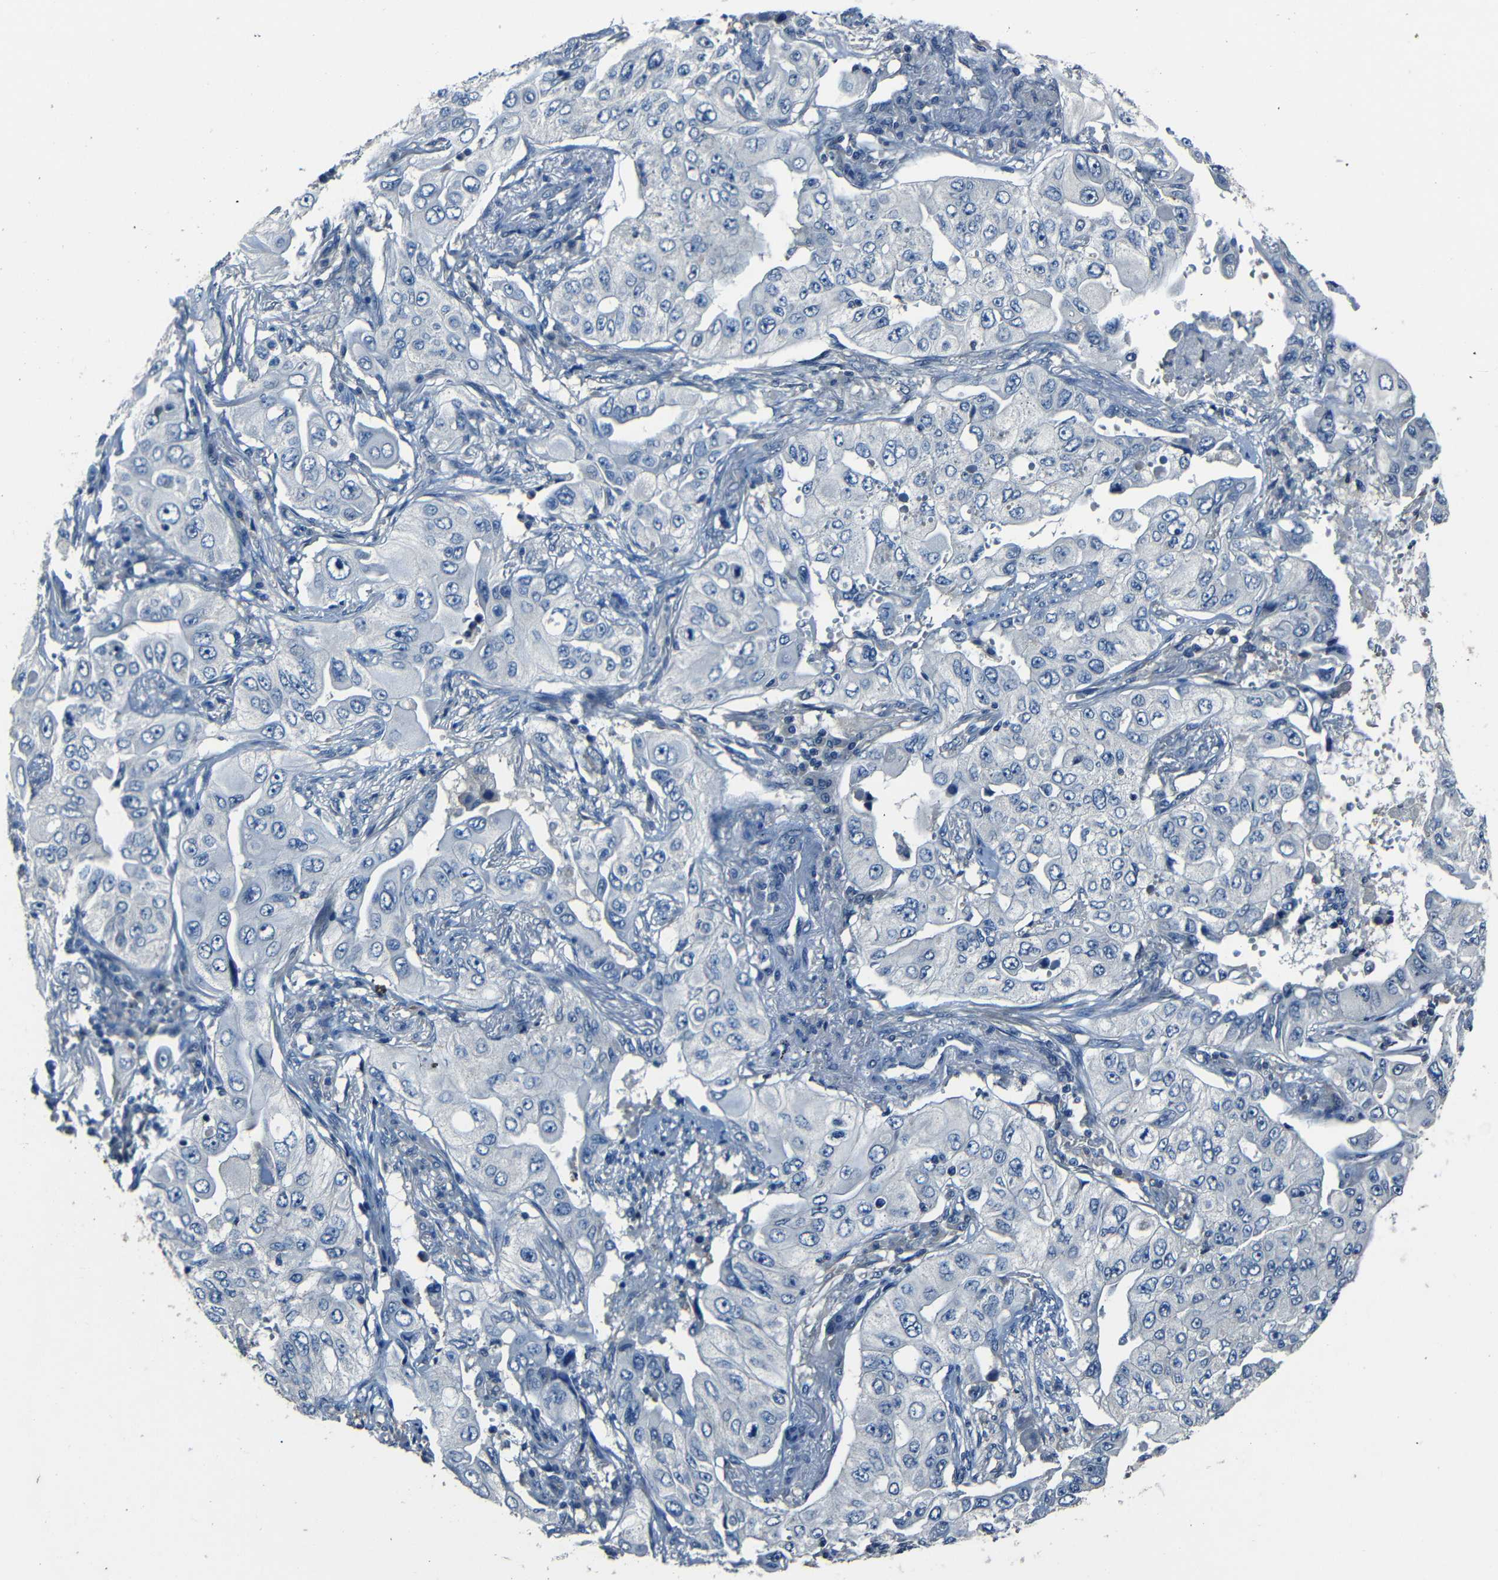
{"staining": {"intensity": "negative", "quantity": "none", "location": "none"}, "tissue": "lung cancer", "cell_type": "Tumor cells", "image_type": "cancer", "snomed": [{"axis": "morphology", "description": "Adenocarcinoma, NOS"}, {"axis": "topography", "description": "Lung"}], "caption": "Tumor cells show no significant expression in lung adenocarcinoma. Nuclei are stained in blue.", "gene": "SLA", "patient": {"sex": "male", "age": 84}}